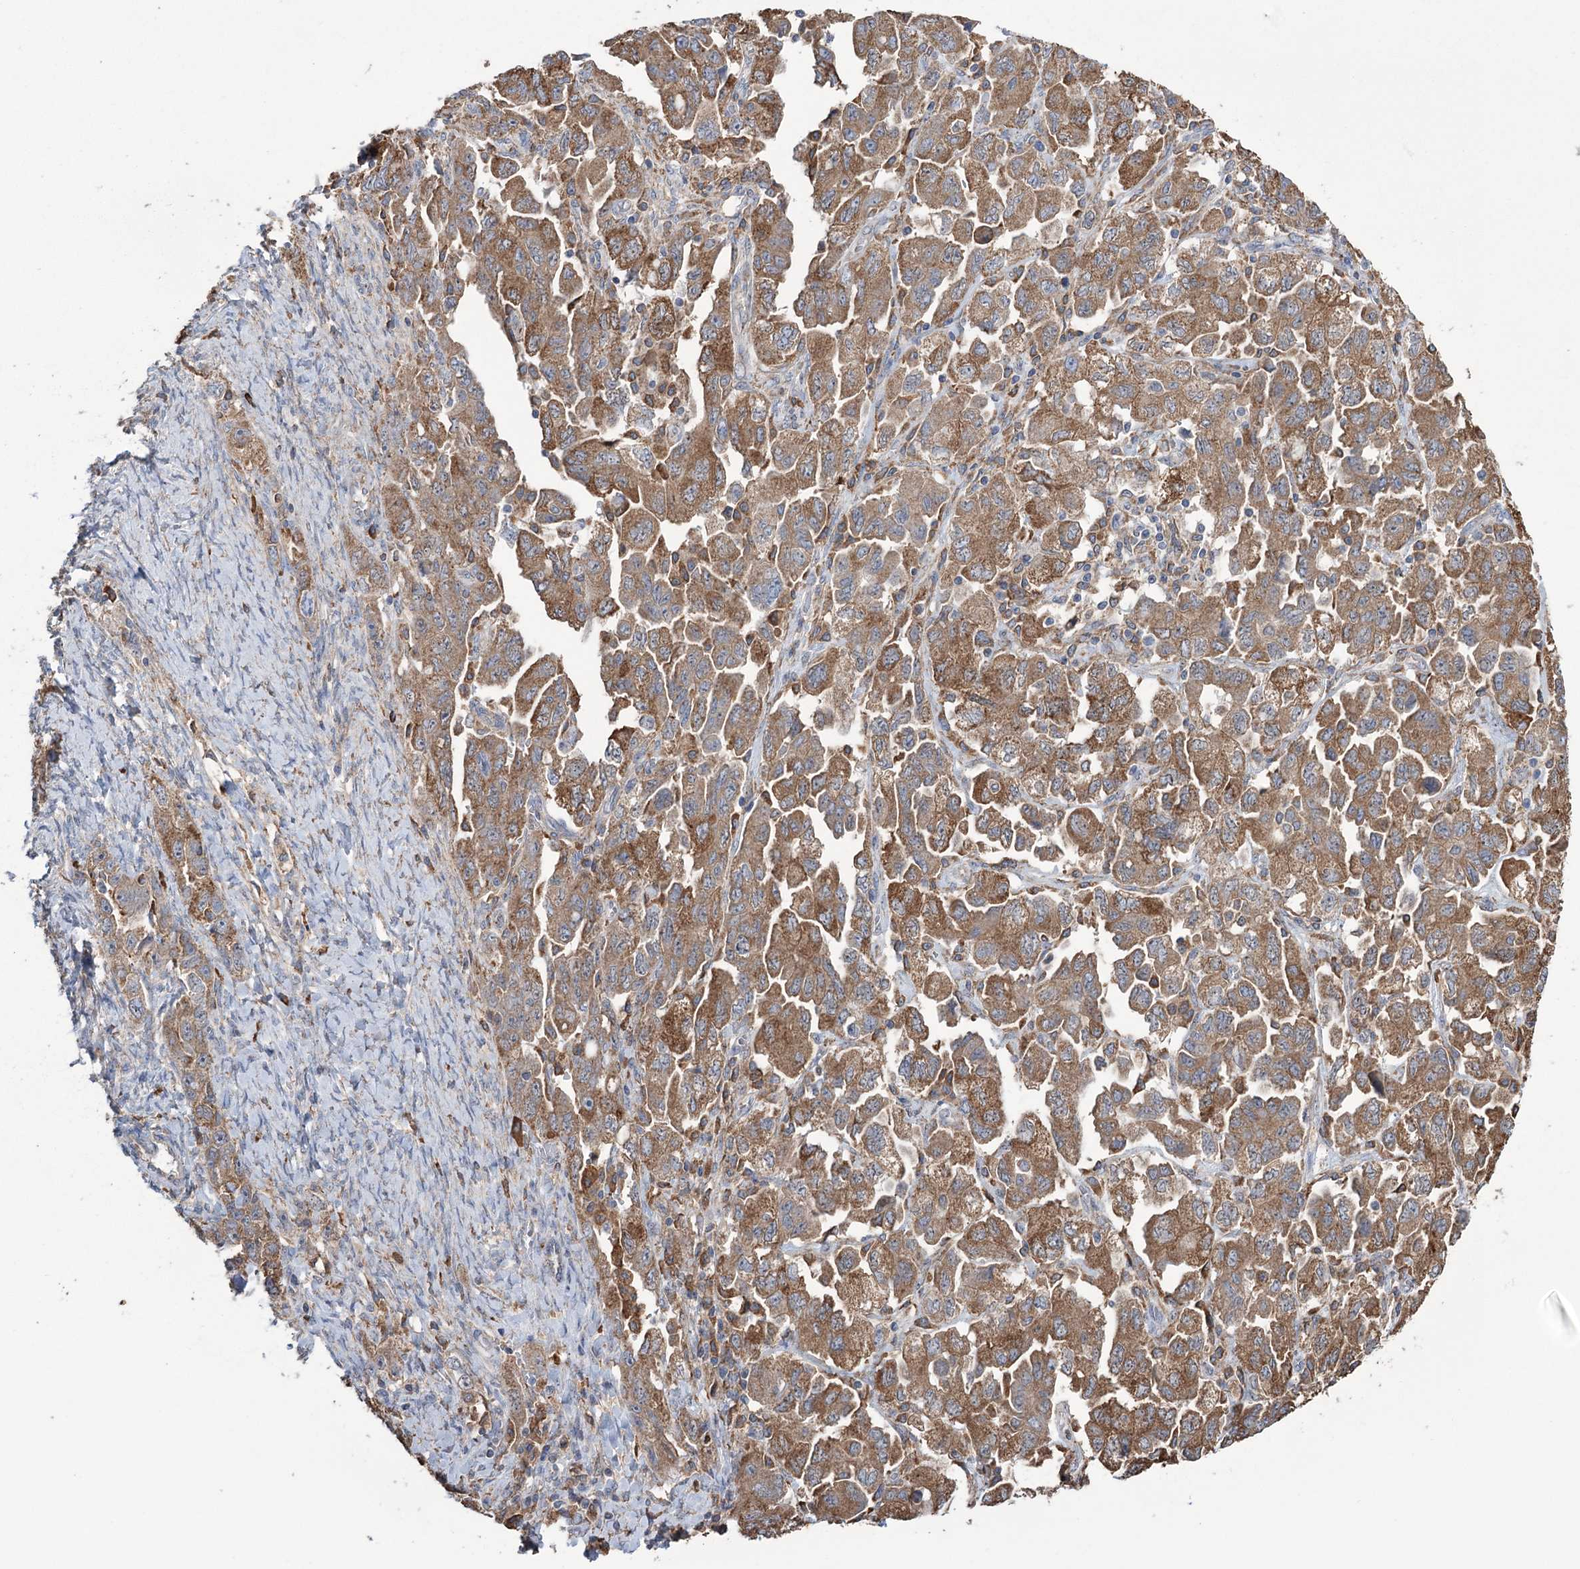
{"staining": {"intensity": "strong", "quantity": "25%-75%", "location": "cytoplasmic/membranous"}, "tissue": "ovarian cancer", "cell_type": "Tumor cells", "image_type": "cancer", "snomed": [{"axis": "morphology", "description": "Carcinoma, NOS"}, {"axis": "morphology", "description": "Cystadenocarcinoma, serous, NOS"}, {"axis": "topography", "description": "Ovary"}], "caption": "Strong cytoplasmic/membranous staining is seen in approximately 25%-75% of tumor cells in ovarian serous cystadenocarcinoma. (Brightfield microscopy of DAB IHC at high magnification).", "gene": "TRIM71", "patient": {"sex": "female", "age": 69}}